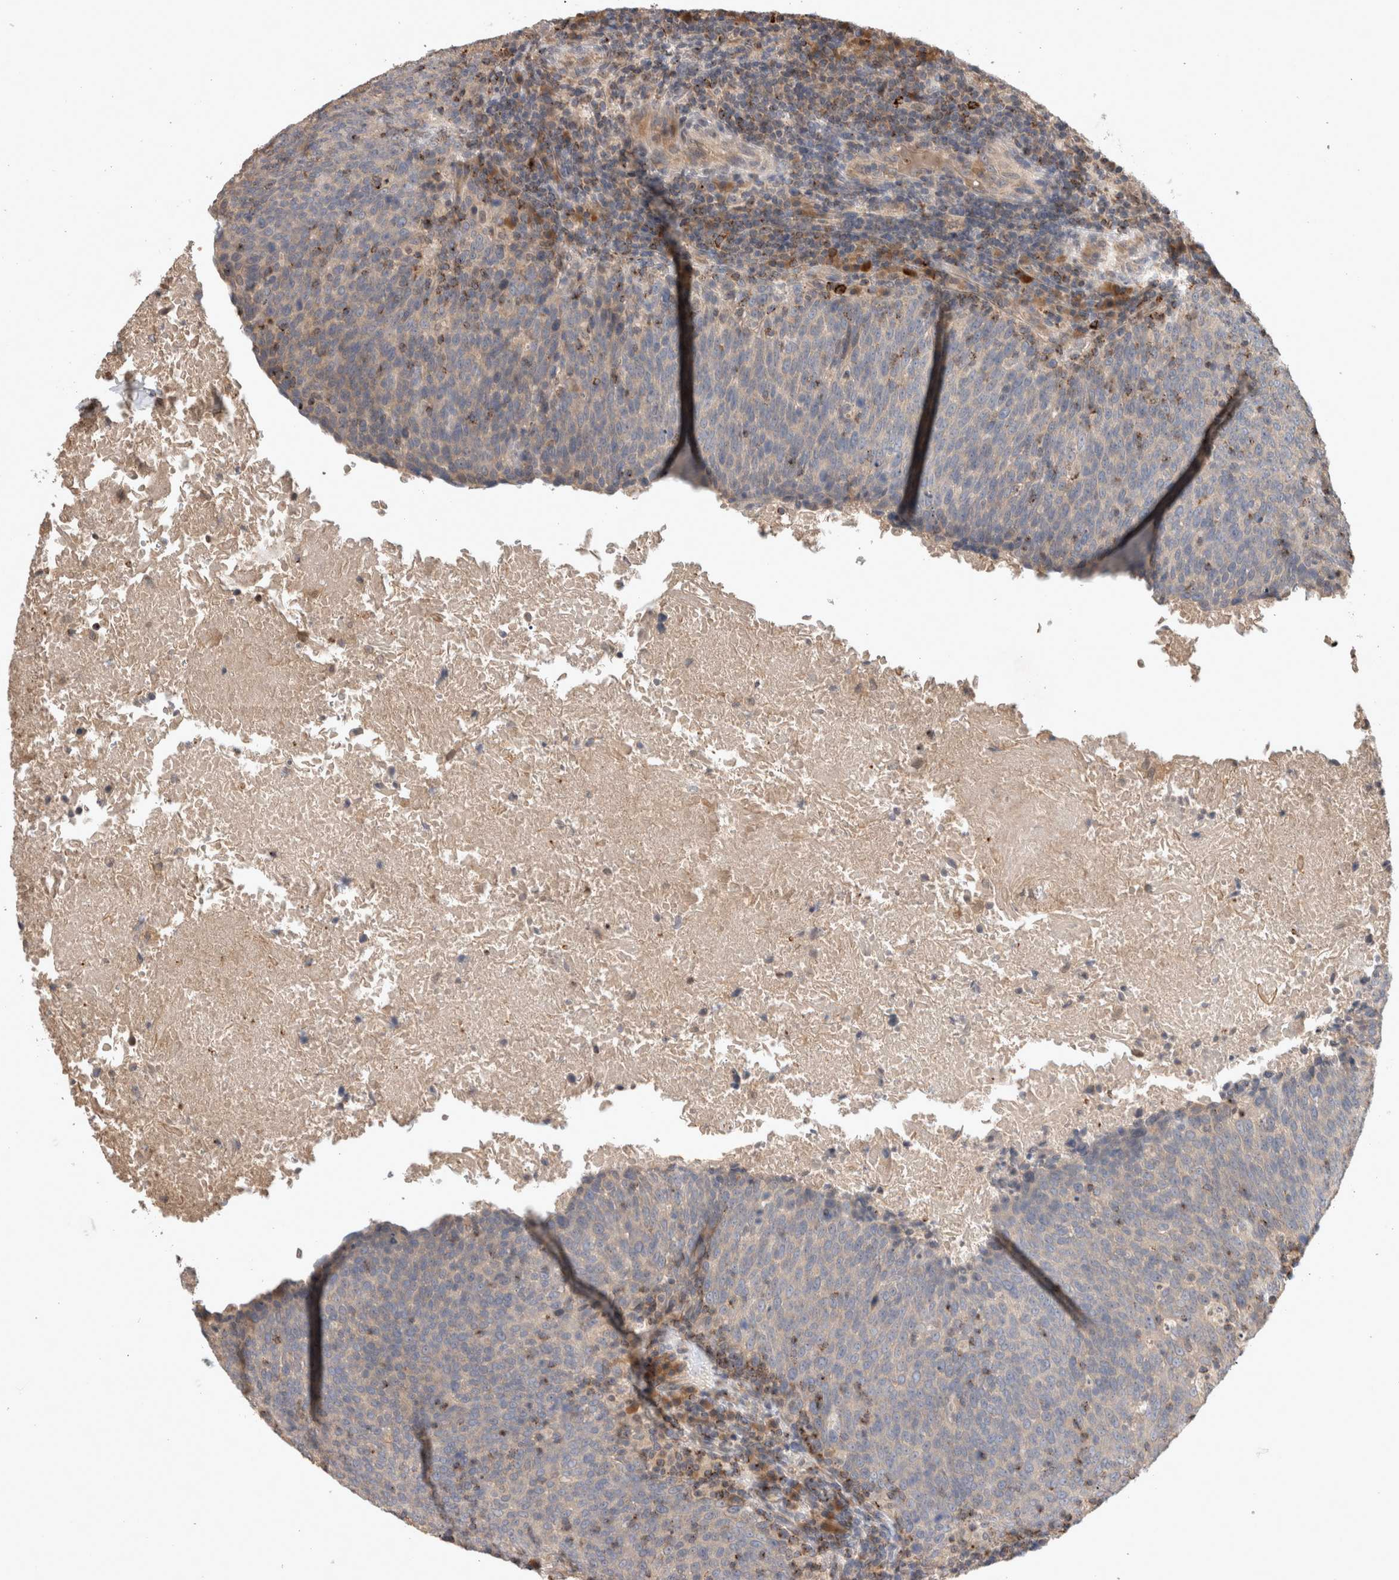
{"staining": {"intensity": "negative", "quantity": "none", "location": "none"}, "tissue": "head and neck cancer", "cell_type": "Tumor cells", "image_type": "cancer", "snomed": [{"axis": "morphology", "description": "Squamous cell carcinoma, NOS"}, {"axis": "morphology", "description": "Squamous cell carcinoma, metastatic, NOS"}, {"axis": "topography", "description": "Lymph node"}, {"axis": "topography", "description": "Head-Neck"}], "caption": "Tumor cells show no significant staining in head and neck cancer.", "gene": "SERAC1", "patient": {"sex": "male", "age": 62}}